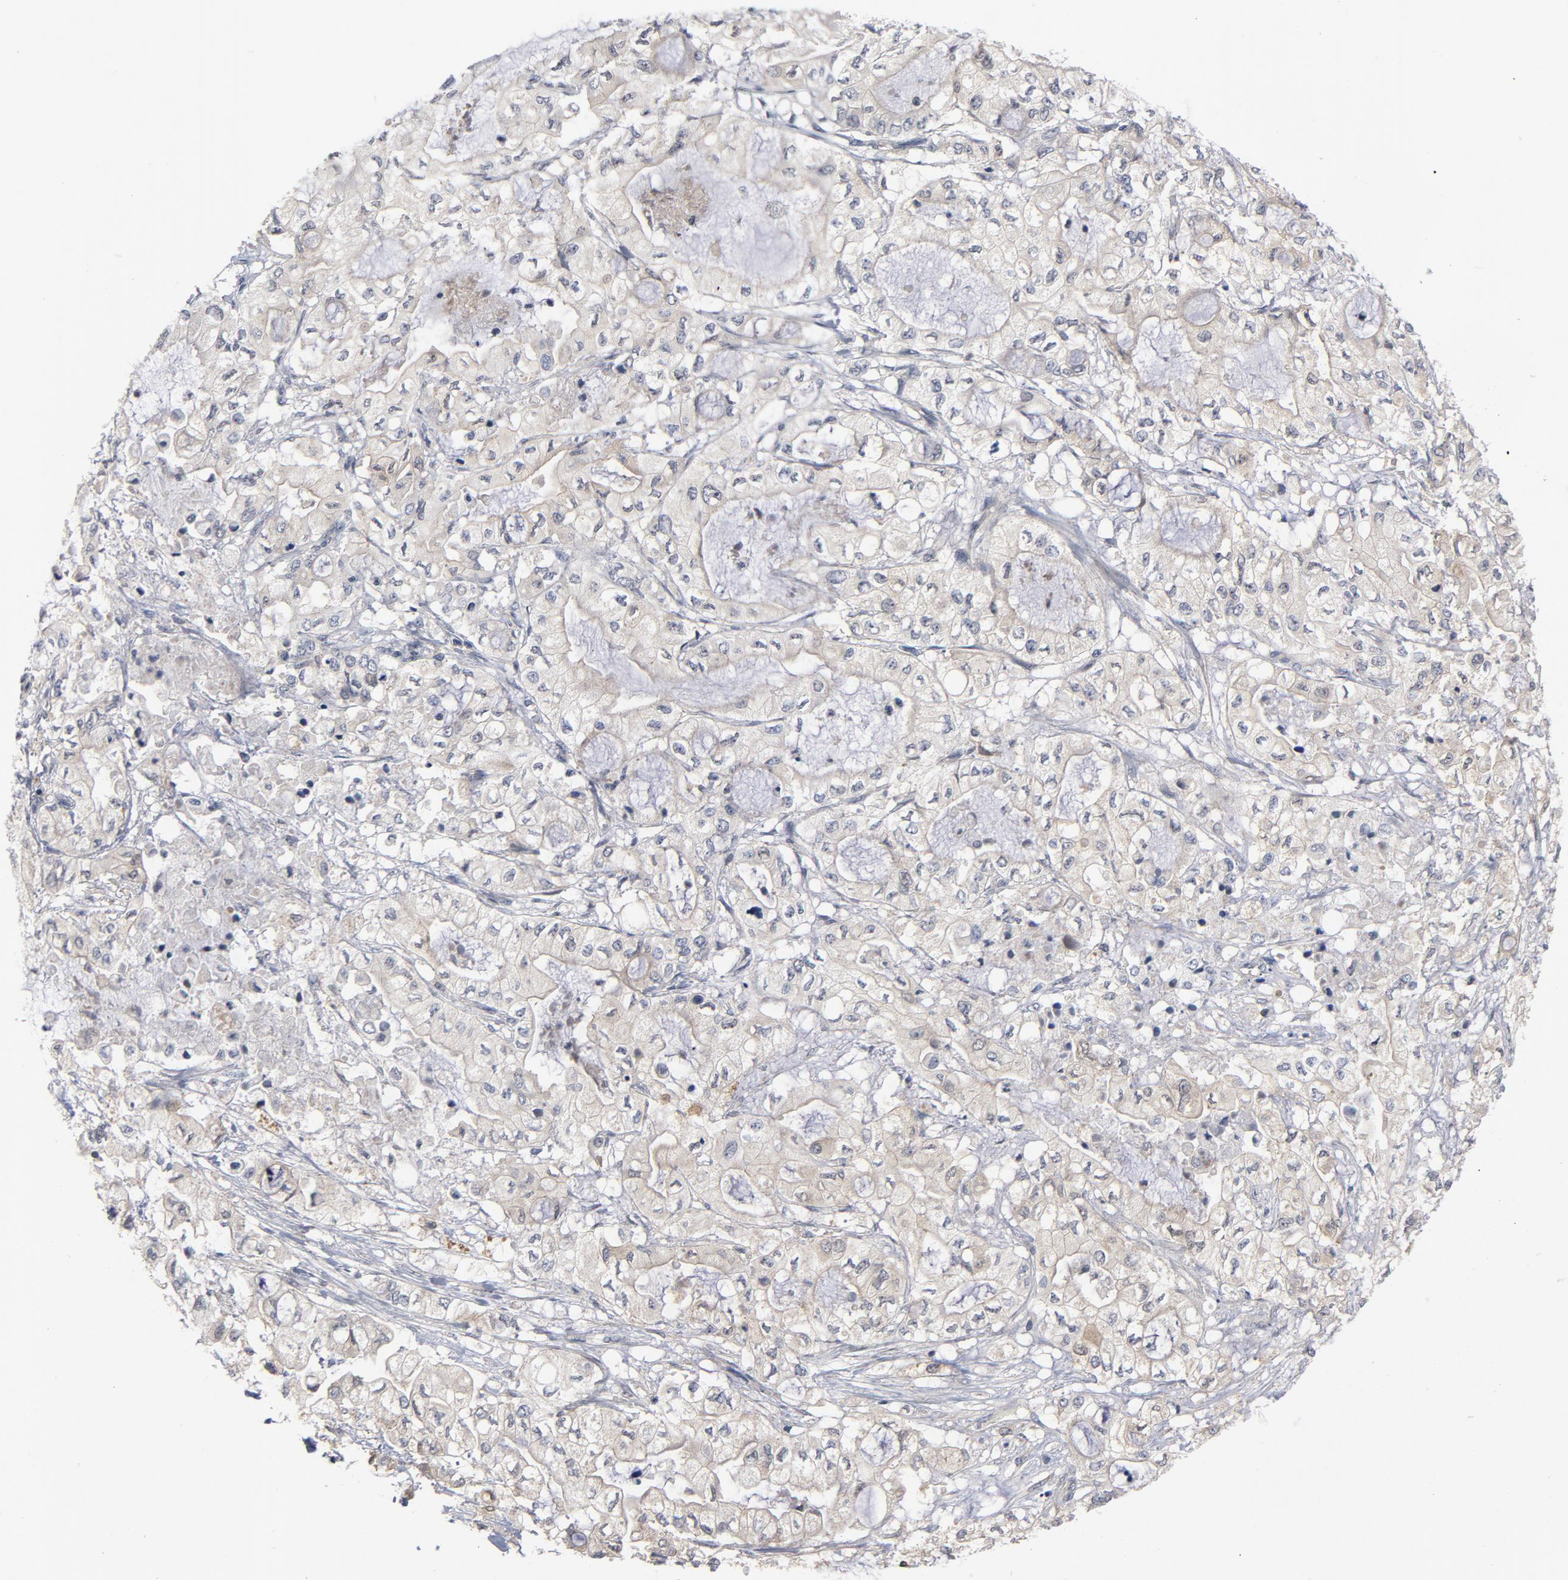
{"staining": {"intensity": "negative", "quantity": "none", "location": "none"}, "tissue": "pancreatic cancer", "cell_type": "Tumor cells", "image_type": "cancer", "snomed": [{"axis": "morphology", "description": "Adenocarcinoma, NOS"}, {"axis": "topography", "description": "Pancreas"}], "caption": "The photomicrograph shows no significant expression in tumor cells of pancreatic cancer (adenocarcinoma).", "gene": "TRADD", "patient": {"sex": "male", "age": 79}}